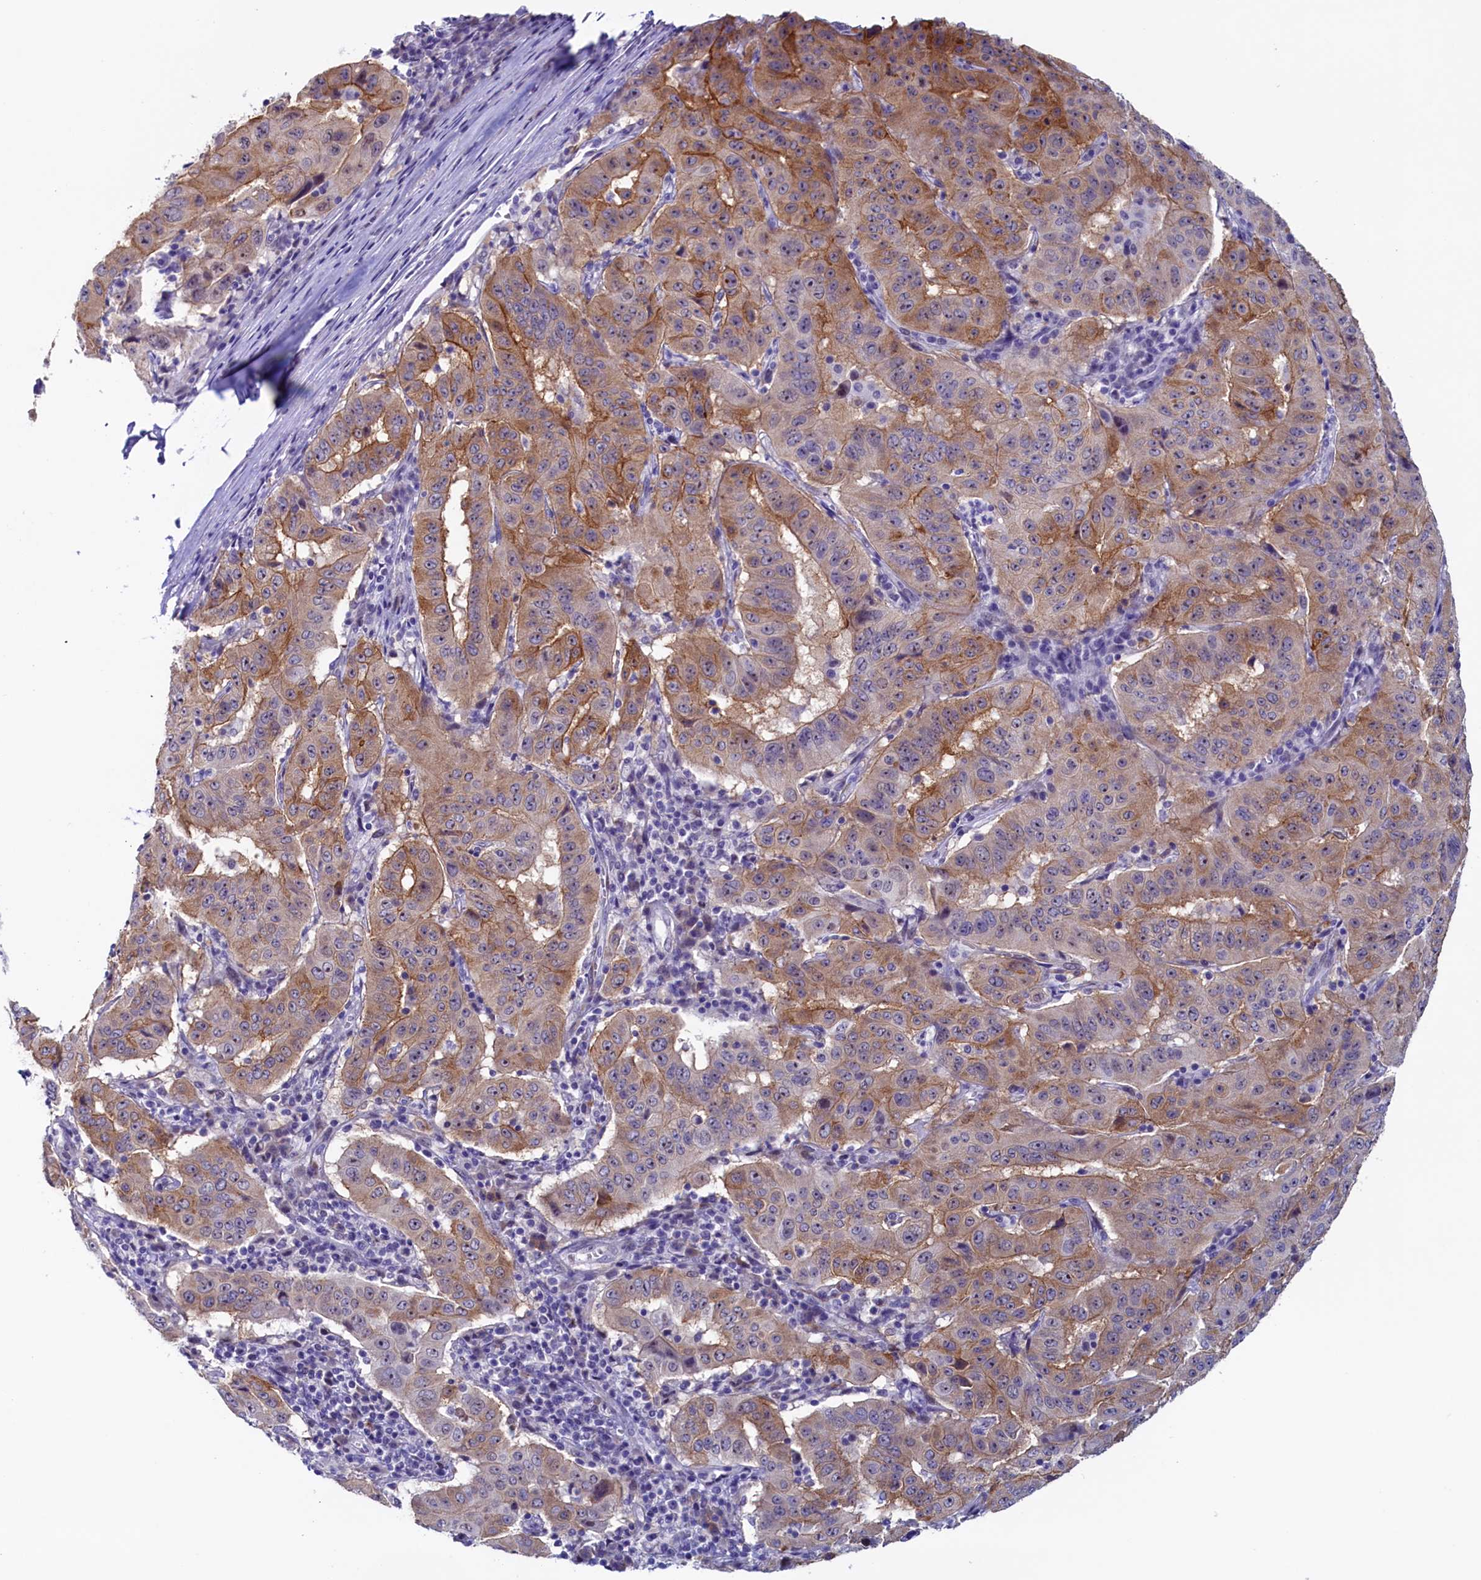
{"staining": {"intensity": "moderate", "quantity": "25%-75%", "location": "cytoplasmic/membranous"}, "tissue": "pancreatic cancer", "cell_type": "Tumor cells", "image_type": "cancer", "snomed": [{"axis": "morphology", "description": "Adenocarcinoma, NOS"}, {"axis": "topography", "description": "Pancreas"}], "caption": "High-magnification brightfield microscopy of adenocarcinoma (pancreatic) stained with DAB (brown) and counterstained with hematoxylin (blue). tumor cells exhibit moderate cytoplasmic/membranous positivity is seen in approximately25%-75% of cells. Using DAB (3,3'-diaminobenzidine) (brown) and hematoxylin (blue) stains, captured at high magnification using brightfield microscopy.", "gene": "PACSIN3", "patient": {"sex": "male", "age": 63}}